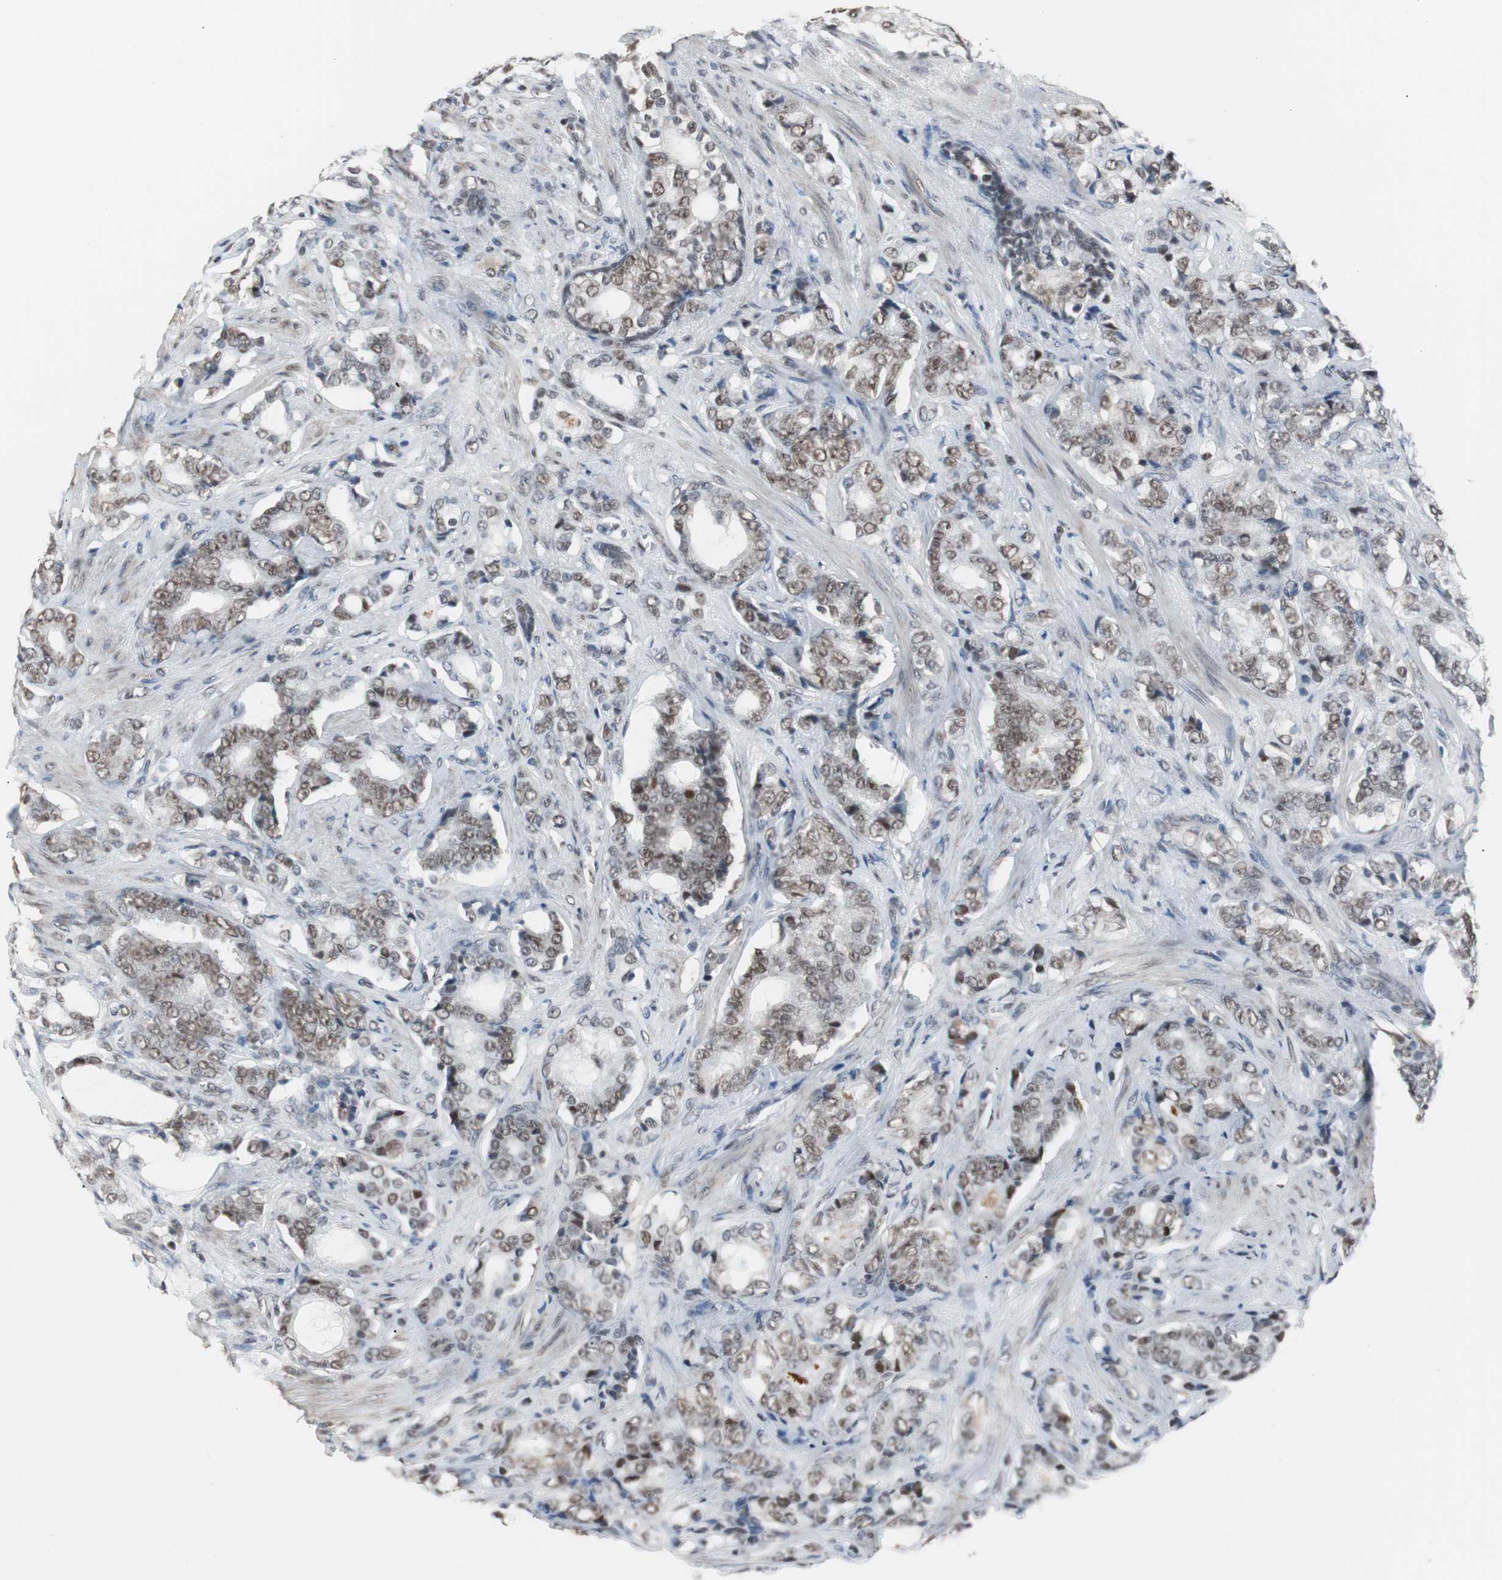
{"staining": {"intensity": "moderate", "quantity": ">75%", "location": "nuclear"}, "tissue": "prostate cancer", "cell_type": "Tumor cells", "image_type": "cancer", "snomed": [{"axis": "morphology", "description": "Adenocarcinoma, Low grade"}, {"axis": "topography", "description": "Prostate"}], "caption": "Approximately >75% of tumor cells in human adenocarcinoma (low-grade) (prostate) demonstrate moderate nuclear protein staining as visualized by brown immunohistochemical staining.", "gene": "TAF7", "patient": {"sex": "male", "age": 58}}